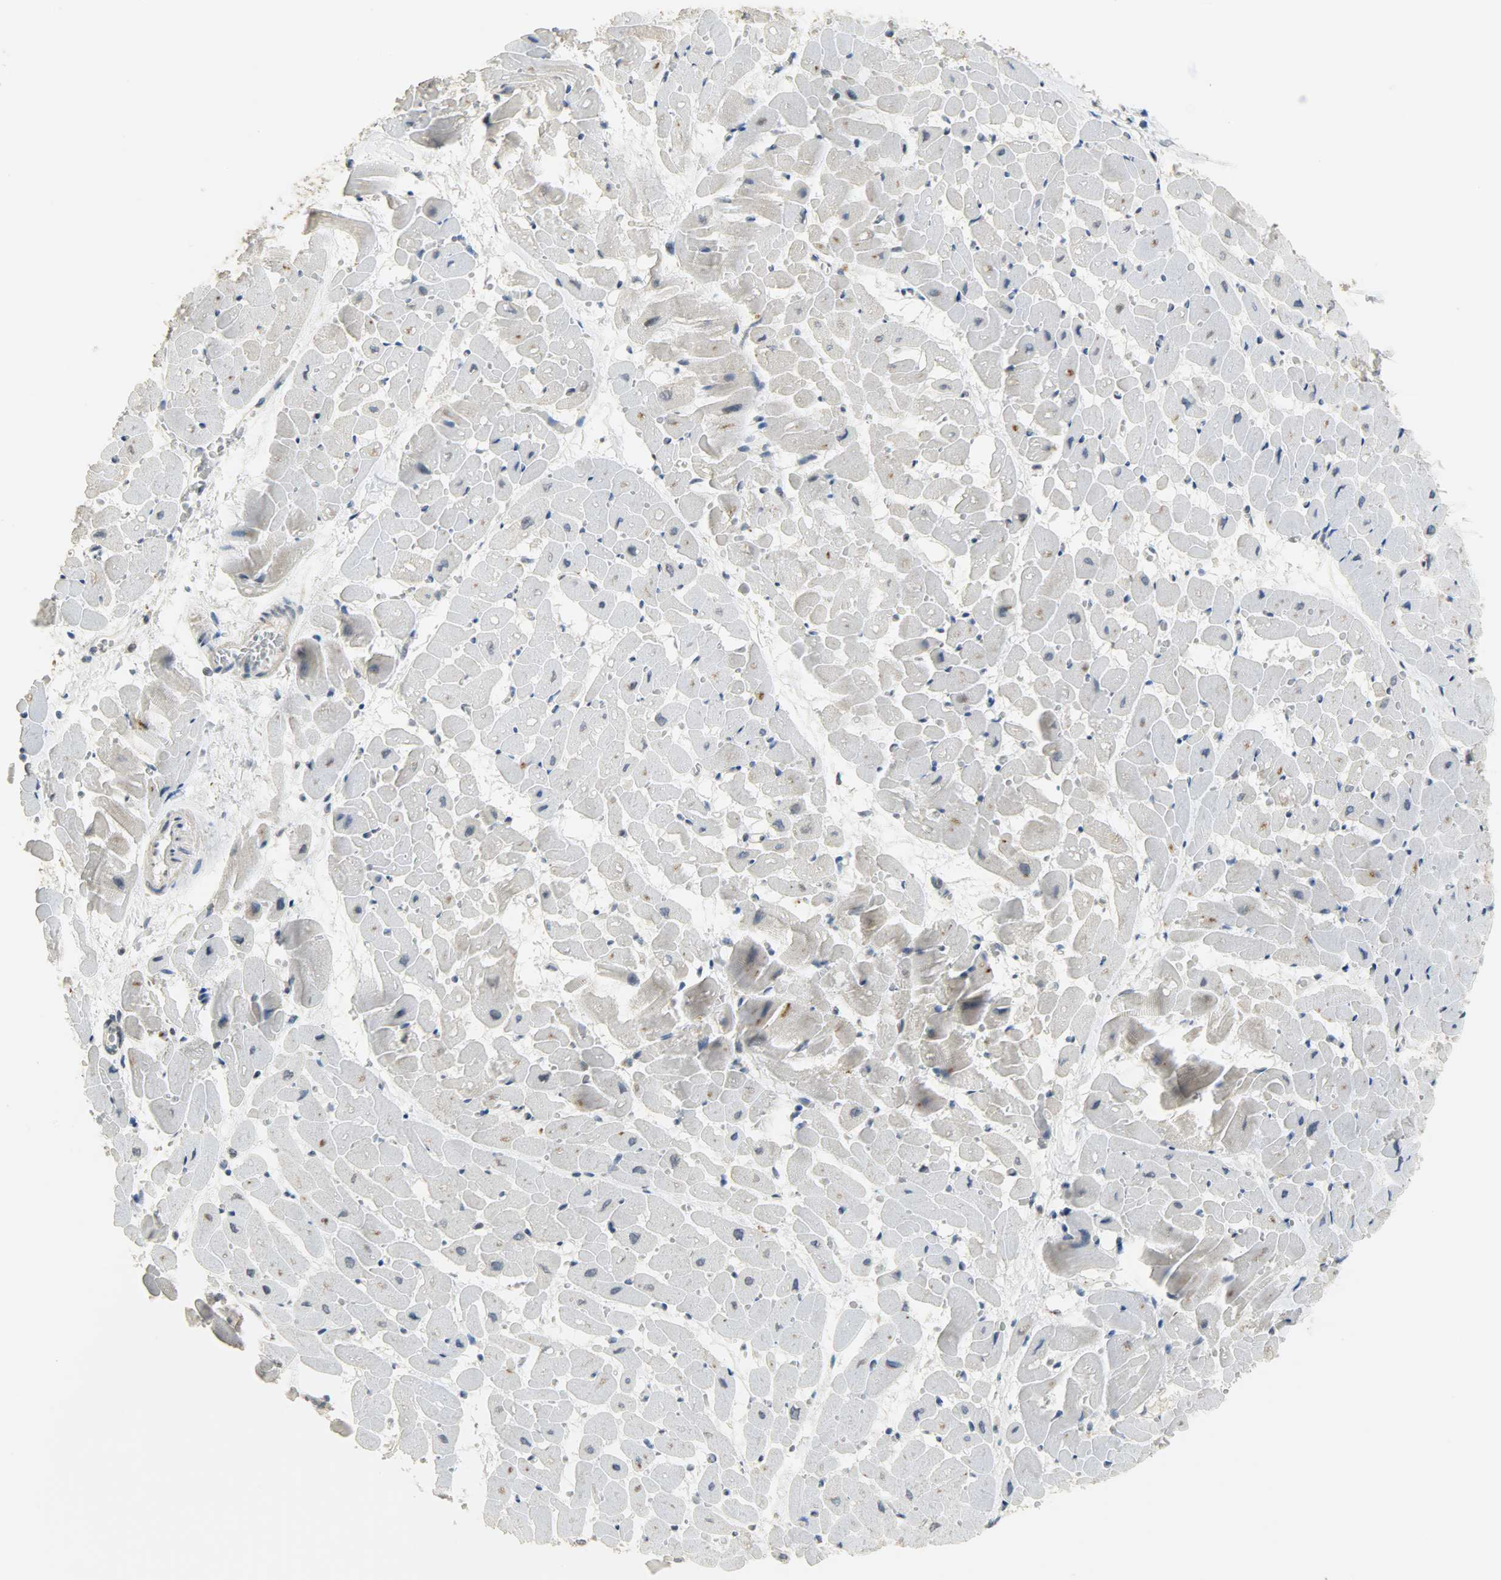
{"staining": {"intensity": "moderate", "quantity": "<25%", "location": "cytoplasmic/membranous"}, "tissue": "heart muscle", "cell_type": "Cardiomyocytes", "image_type": "normal", "snomed": [{"axis": "morphology", "description": "Normal tissue, NOS"}, {"axis": "topography", "description": "Heart"}], "caption": "A histopathology image of human heart muscle stained for a protein displays moderate cytoplasmic/membranous brown staining in cardiomyocytes. (brown staining indicates protein expression, while blue staining denotes nuclei).", "gene": "DNAJB6", "patient": {"sex": "male", "age": 45}}